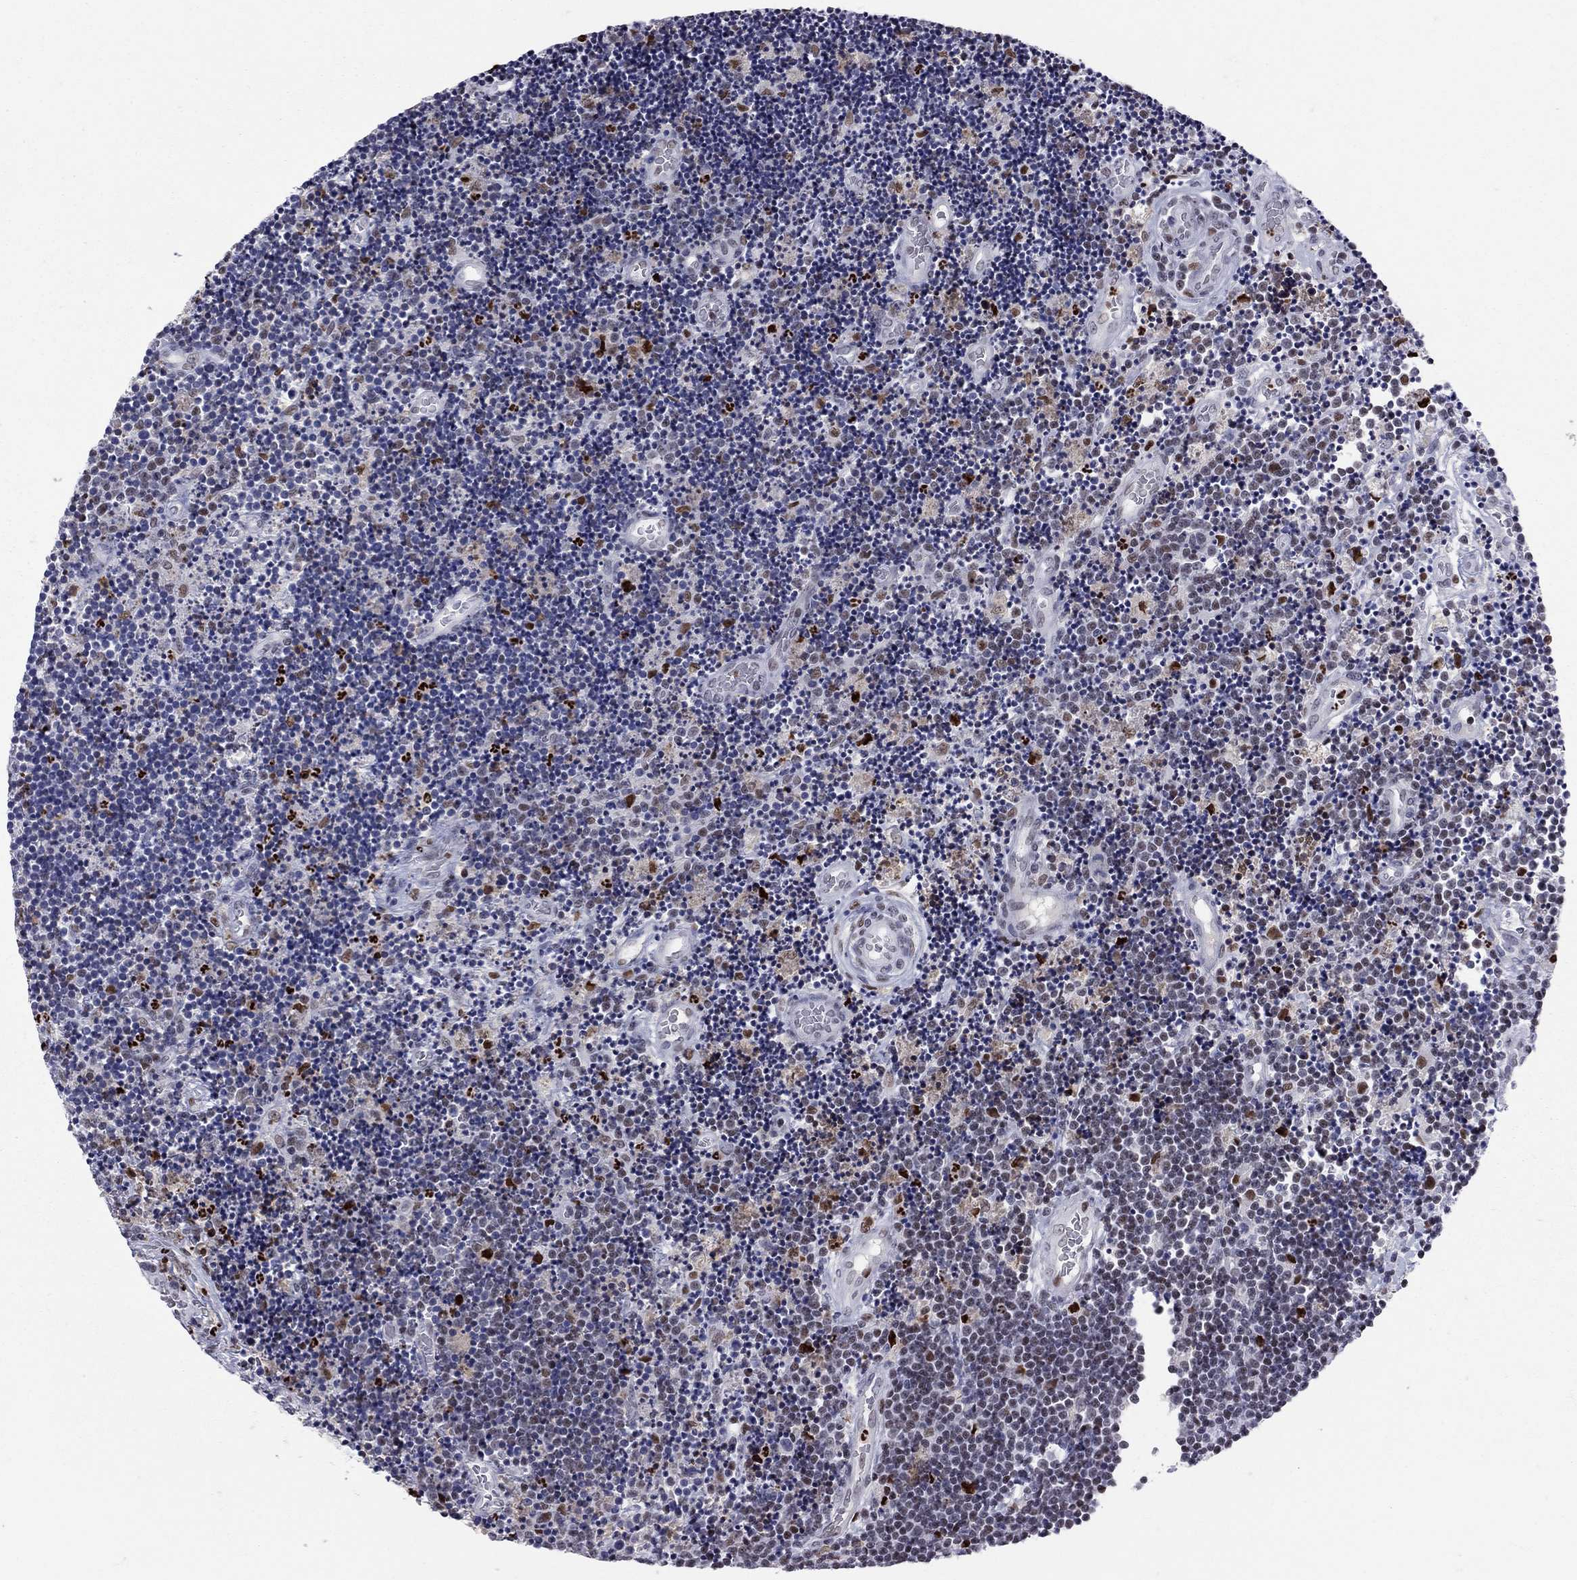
{"staining": {"intensity": "moderate", "quantity": "<25%", "location": "nuclear"}, "tissue": "lymphoma", "cell_type": "Tumor cells", "image_type": "cancer", "snomed": [{"axis": "morphology", "description": "Malignant lymphoma, non-Hodgkin's type, Low grade"}, {"axis": "topography", "description": "Brain"}], "caption": "This image shows IHC staining of lymphoma, with low moderate nuclear staining in about <25% of tumor cells.", "gene": "PCGF3", "patient": {"sex": "female", "age": 66}}